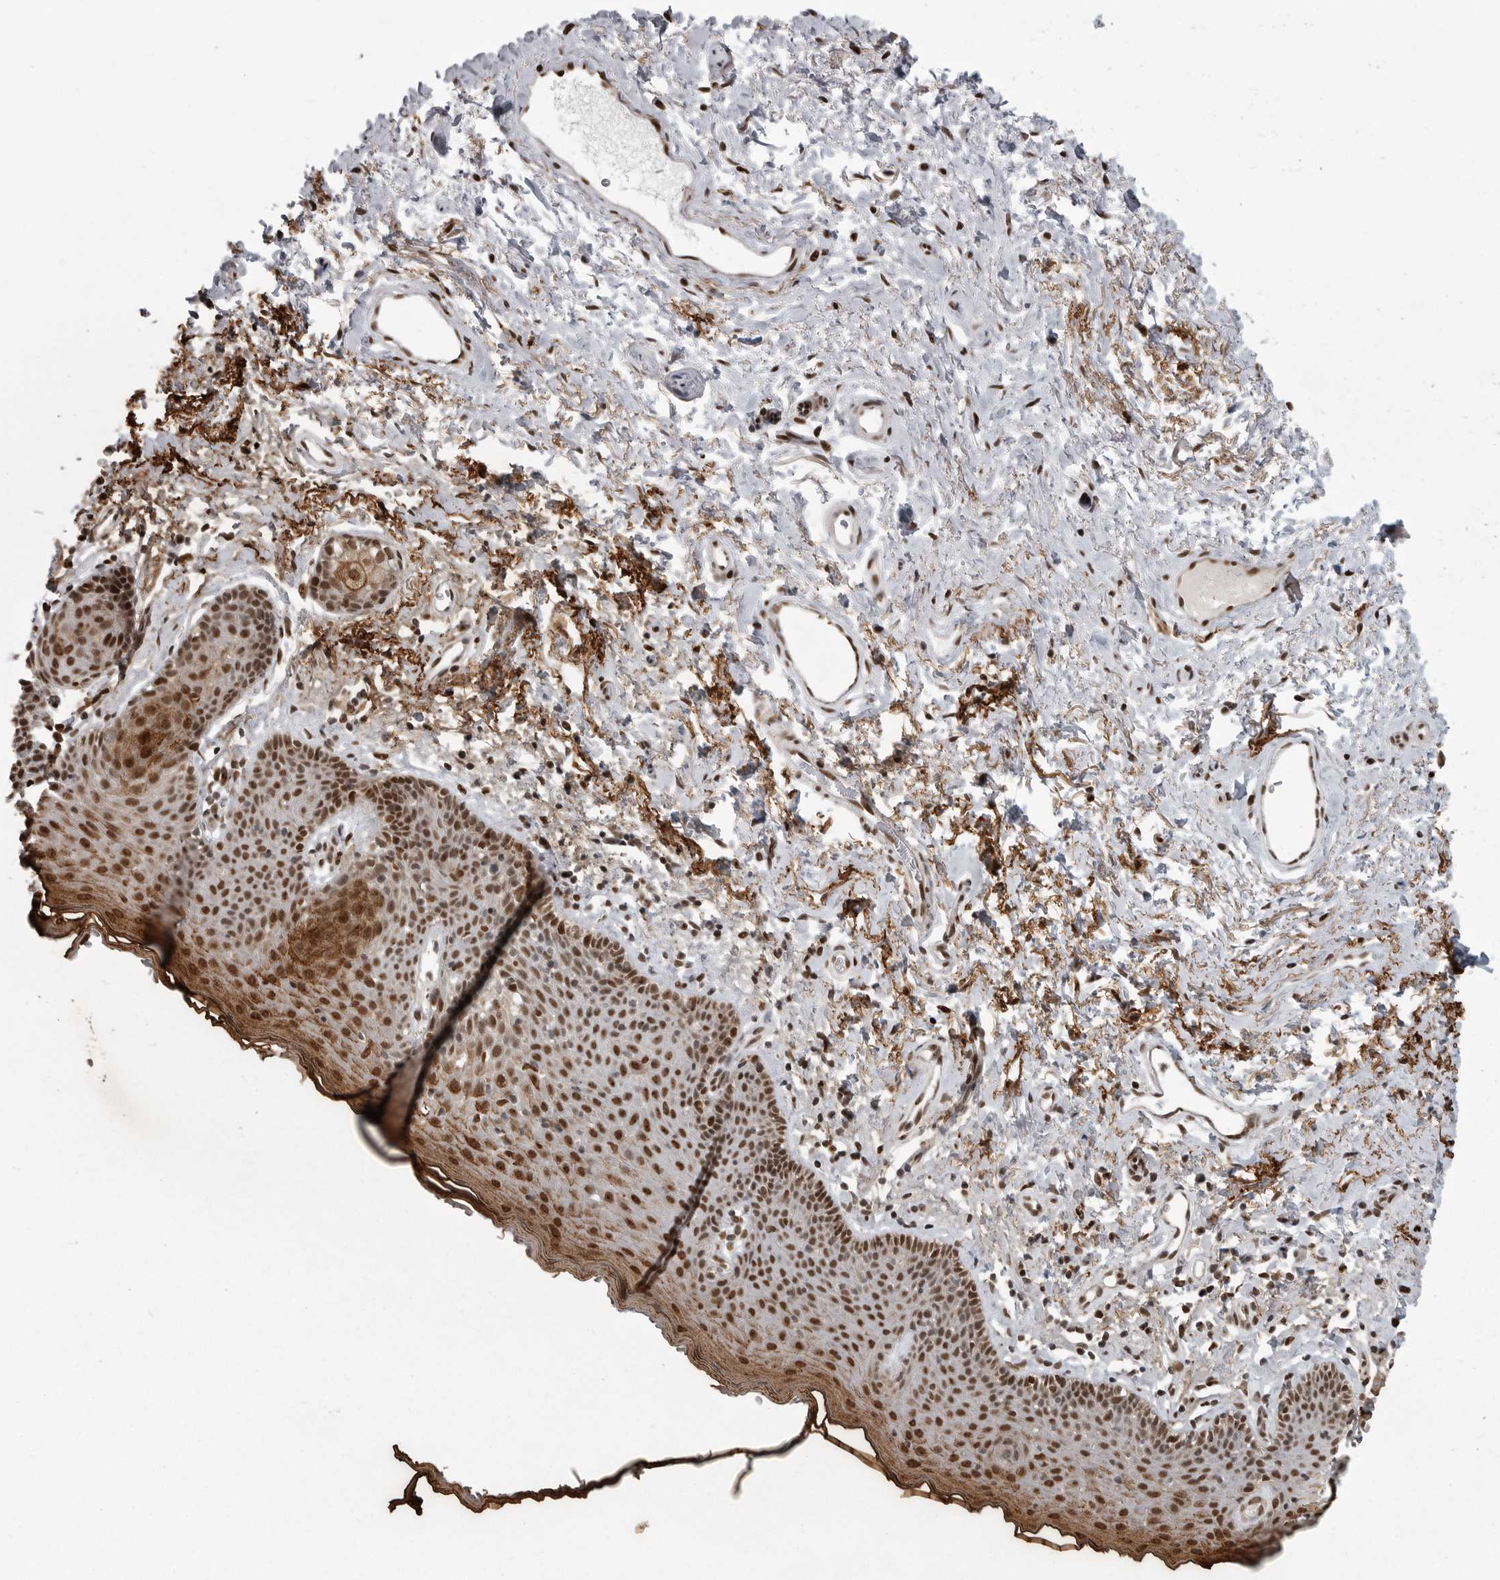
{"staining": {"intensity": "moderate", "quantity": ">75%", "location": "cytoplasmic/membranous,nuclear"}, "tissue": "skin", "cell_type": "Epidermal cells", "image_type": "normal", "snomed": [{"axis": "morphology", "description": "Normal tissue, NOS"}, {"axis": "topography", "description": "Vulva"}], "caption": "An image showing moderate cytoplasmic/membranous,nuclear staining in about >75% of epidermal cells in normal skin, as visualized by brown immunohistochemical staining.", "gene": "YAF2", "patient": {"sex": "female", "age": 66}}